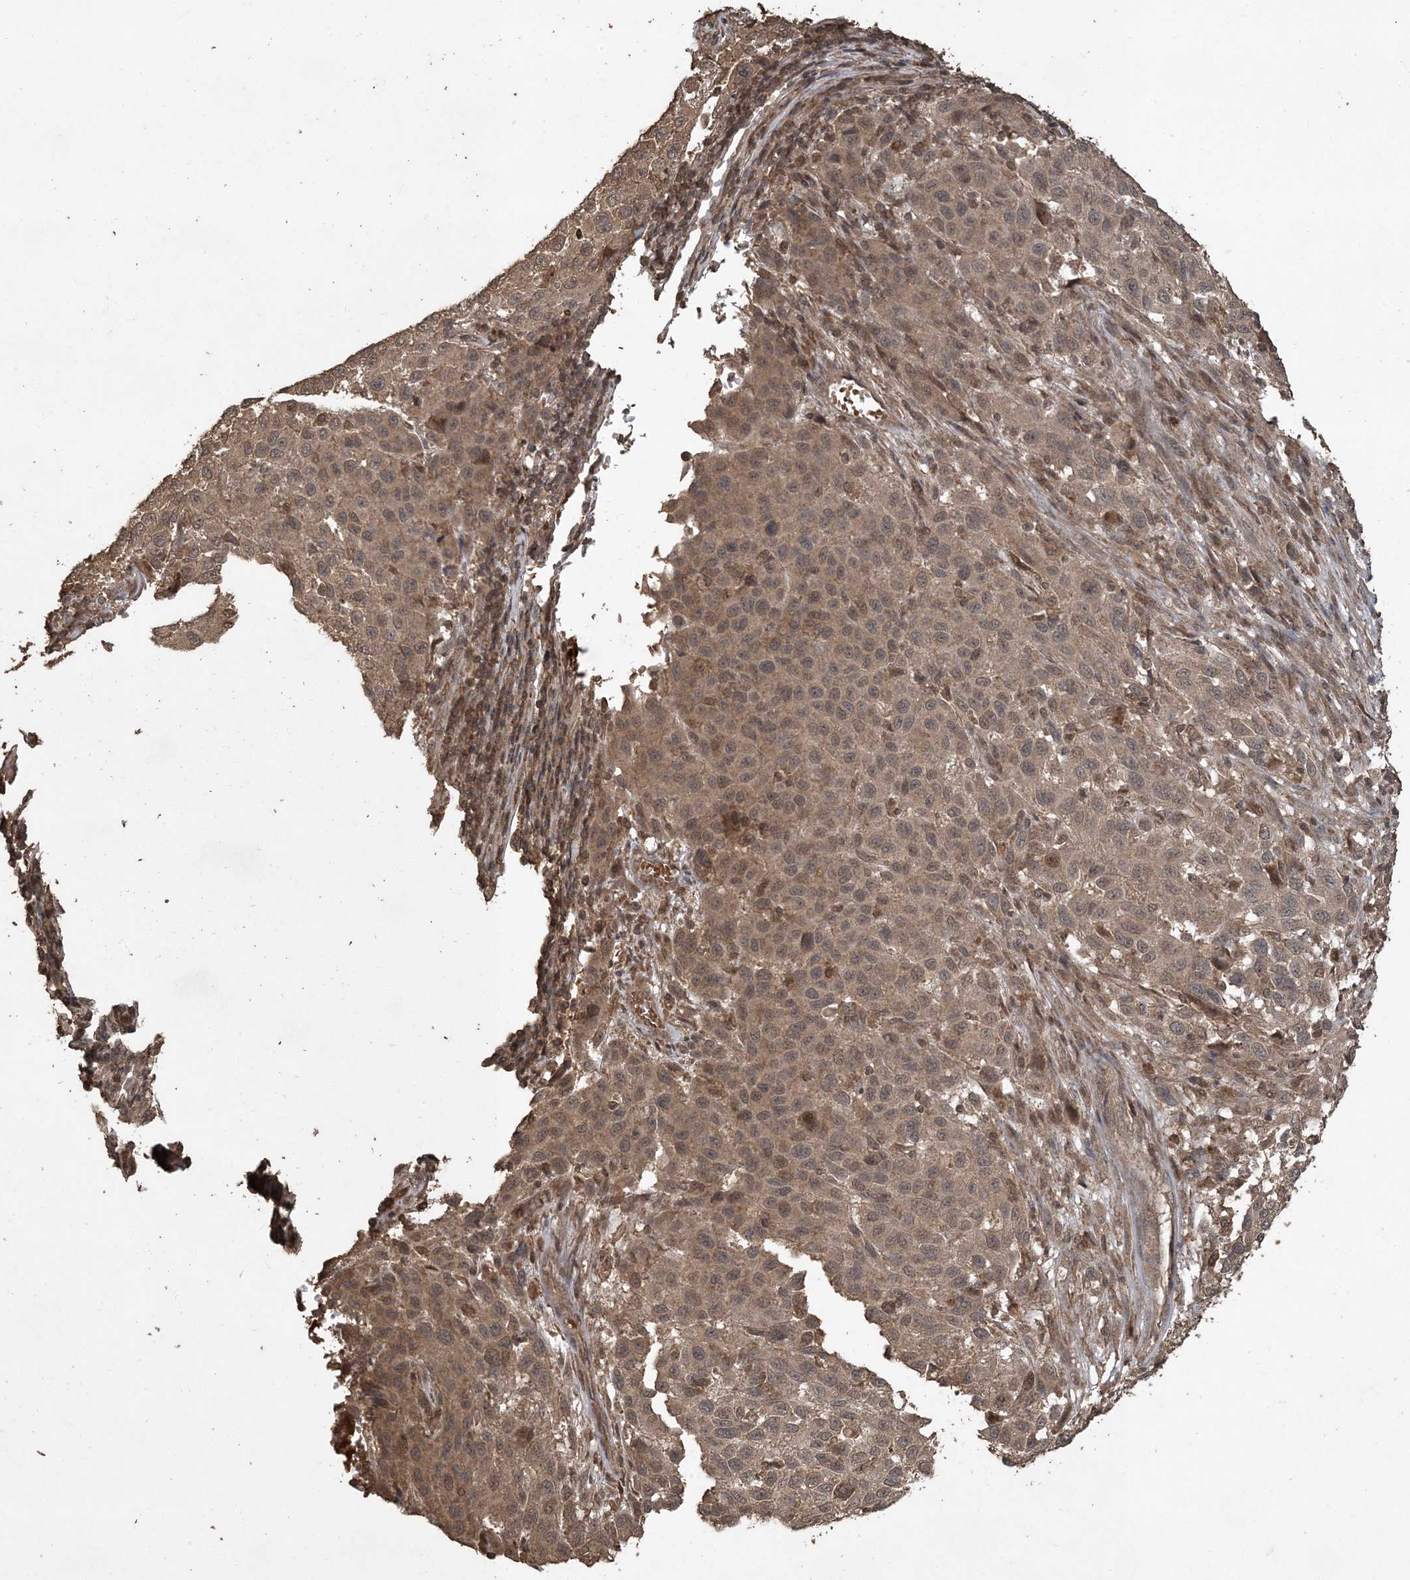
{"staining": {"intensity": "weak", "quantity": ">75%", "location": "cytoplasmic/membranous"}, "tissue": "melanoma", "cell_type": "Tumor cells", "image_type": "cancer", "snomed": [{"axis": "morphology", "description": "Malignant melanoma, Metastatic site"}, {"axis": "topography", "description": "Lymph node"}], "caption": "IHC of human malignant melanoma (metastatic site) shows low levels of weak cytoplasmic/membranous positivity in about >75% of tumor cells.", "gene": "EFCAB8", "patient": {"sex": "male", "age": 61}}